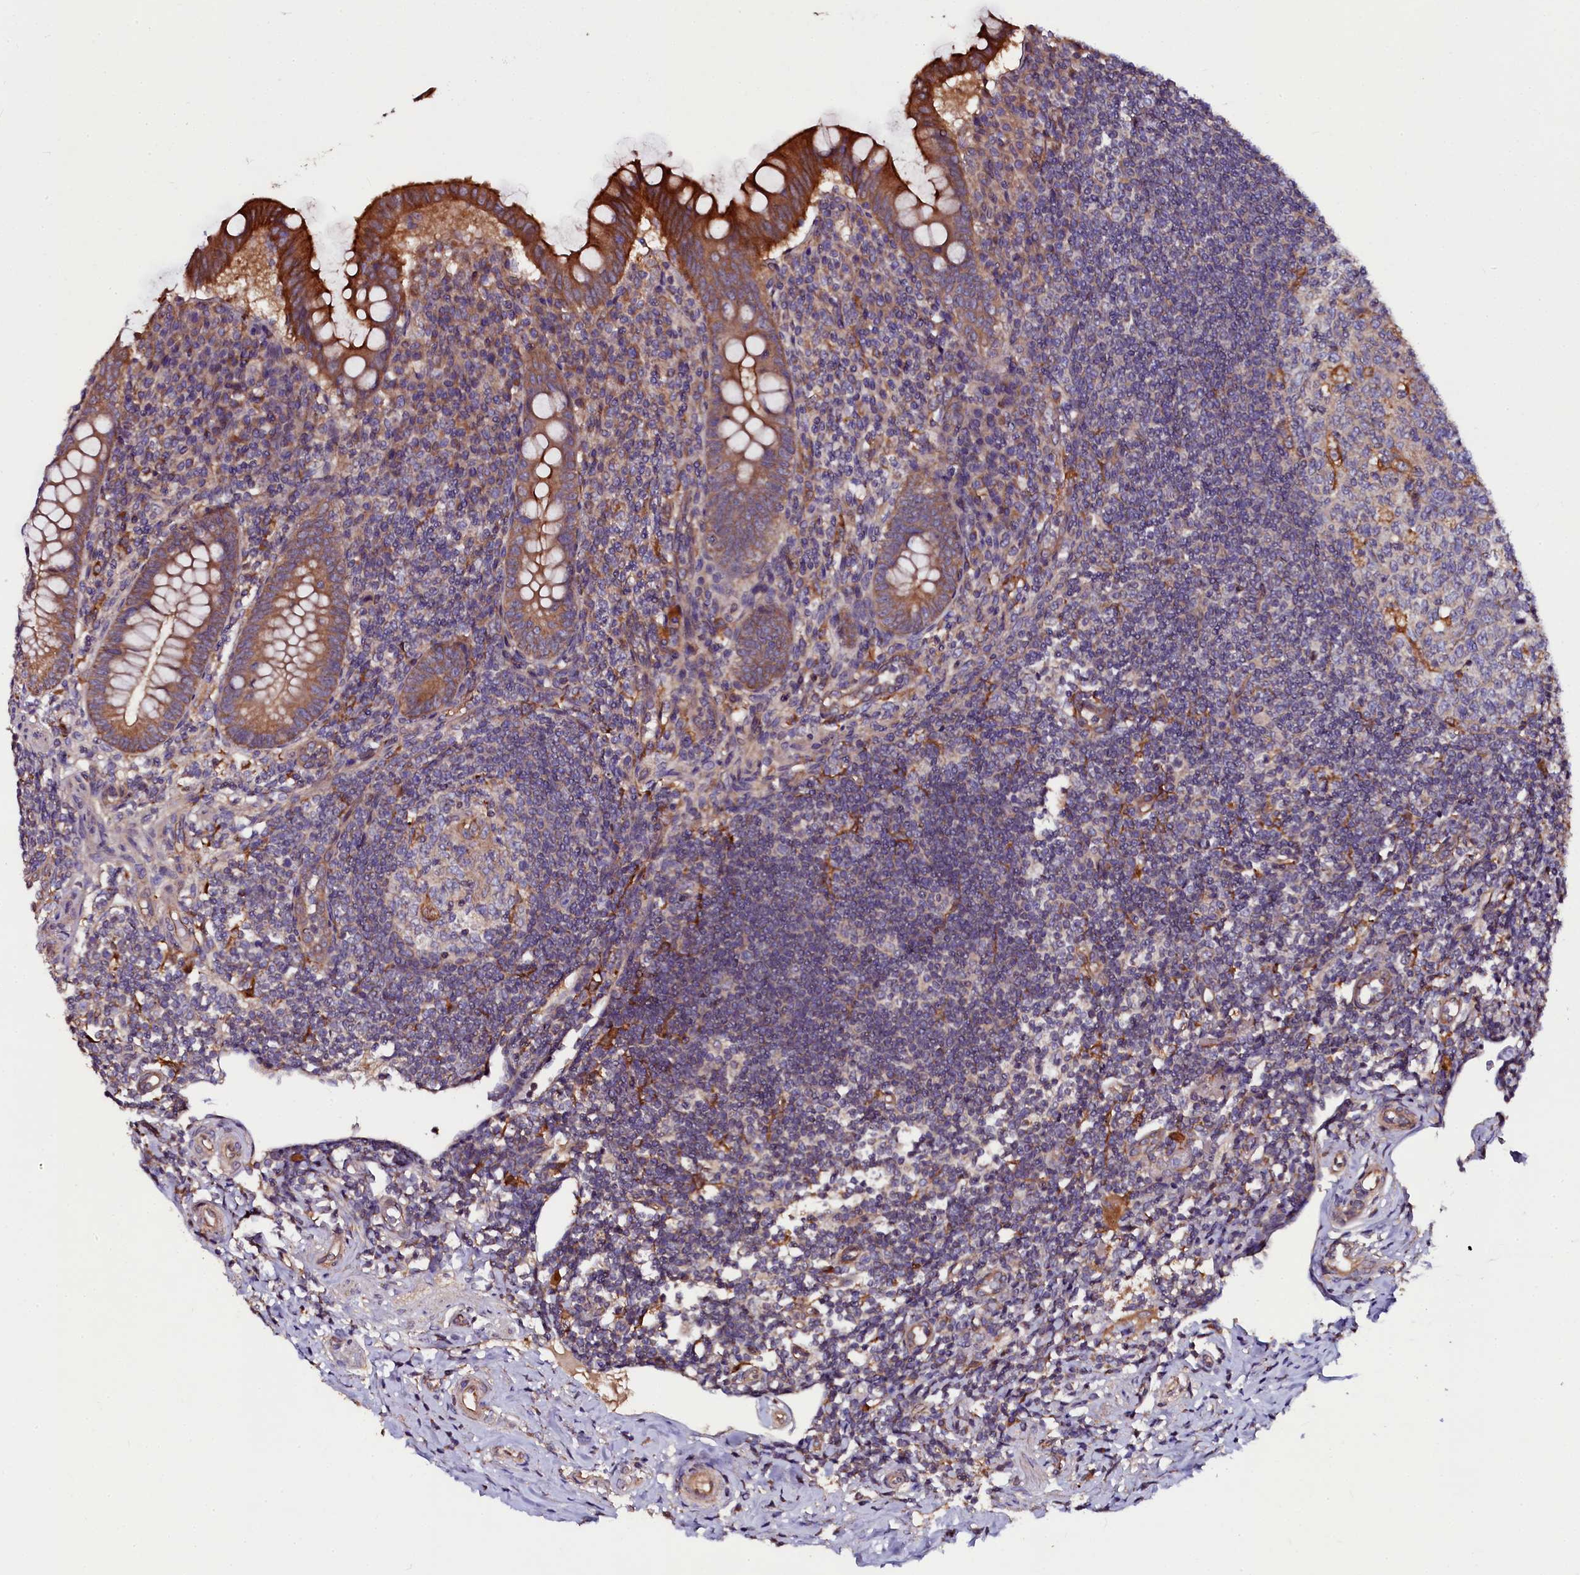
{"staining": {"intensity": "strong", "quantity": ">75%", "location": "cytoplasmic/membranous"}, "tissue": "appendix", "cell_type": "Glandular cells", "image_type": "normal", "snomed": [{"axis": "morphology", "description": "Normal tissue, NOS"}, {"axis": "topography", "description": "Appendix"}], "caption": "Strong cytoplasmic/membranous protein staining is appreciated in approximately >75% of glandular cells in appendix. (Stains: DAB in brown, nuclei in blue, Microscopy: brightfield microscopy at high magnification).", "gene": "APPL2", "patient": {"sex": "female", "age": 33}}